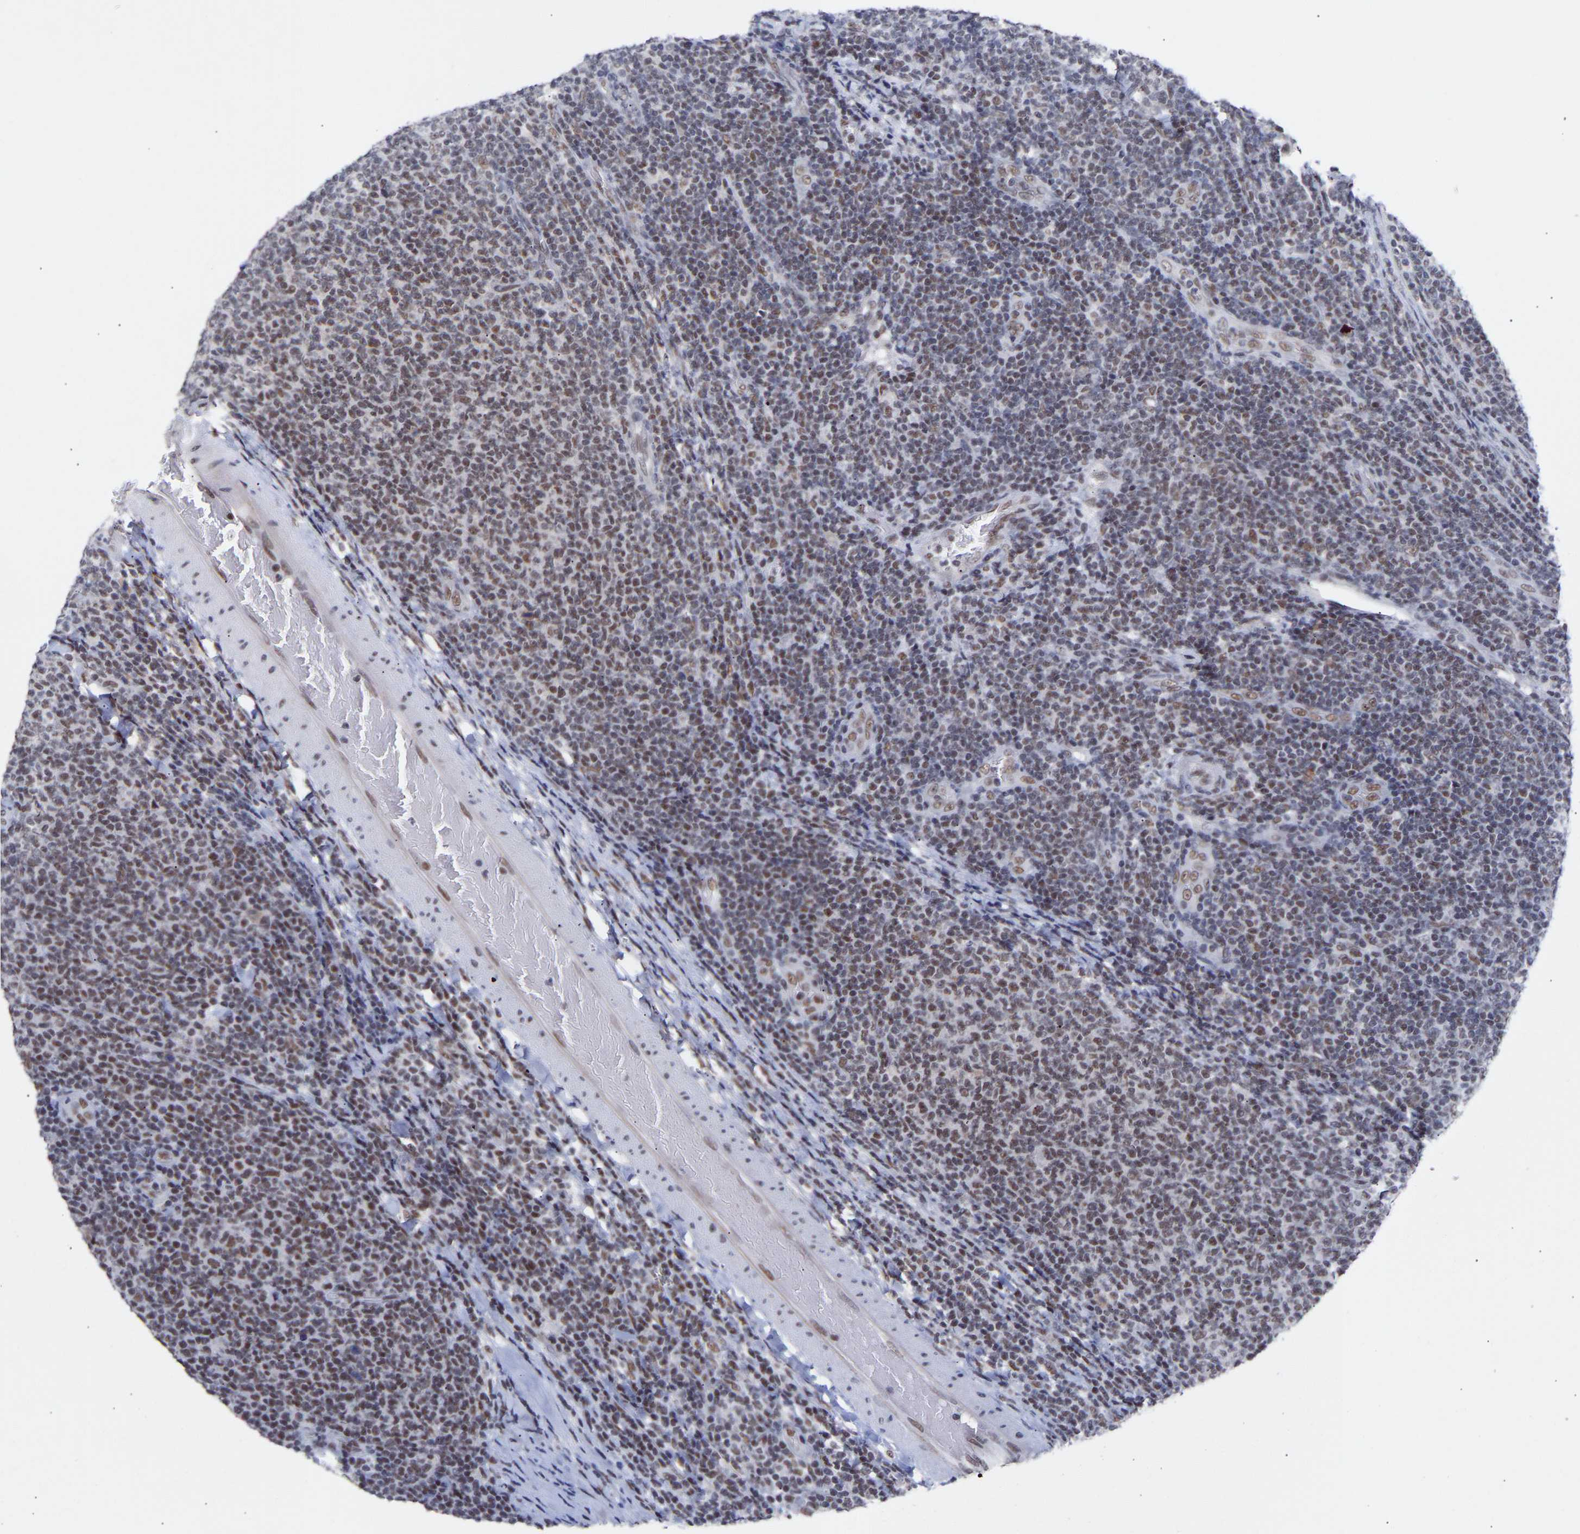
{"staining": {"intensity": "weak", "quantity": "25%-75%", "location": "nuclear"}, "tissue": "lymphoma", "cell_type": "Tumor cells", "image_type": "cancer", "snomed": [{"axis": "morphology", "description": "Malignant lymphoma, non-Hodgkin's type, Low grade"}, {"axis": "topography", "description": "Lymph node"}], "caption": "Tumor cells demonstrate low levels of weak nuclear expression in about 25%-75% of cells in lymphoma. The staining was performed using DAB, with brown indicating positive protein expression. Nuclei are stained blue with hematoxylin.", "gene": "RBM15", "patient": {"sex": "male", "age": 66}}